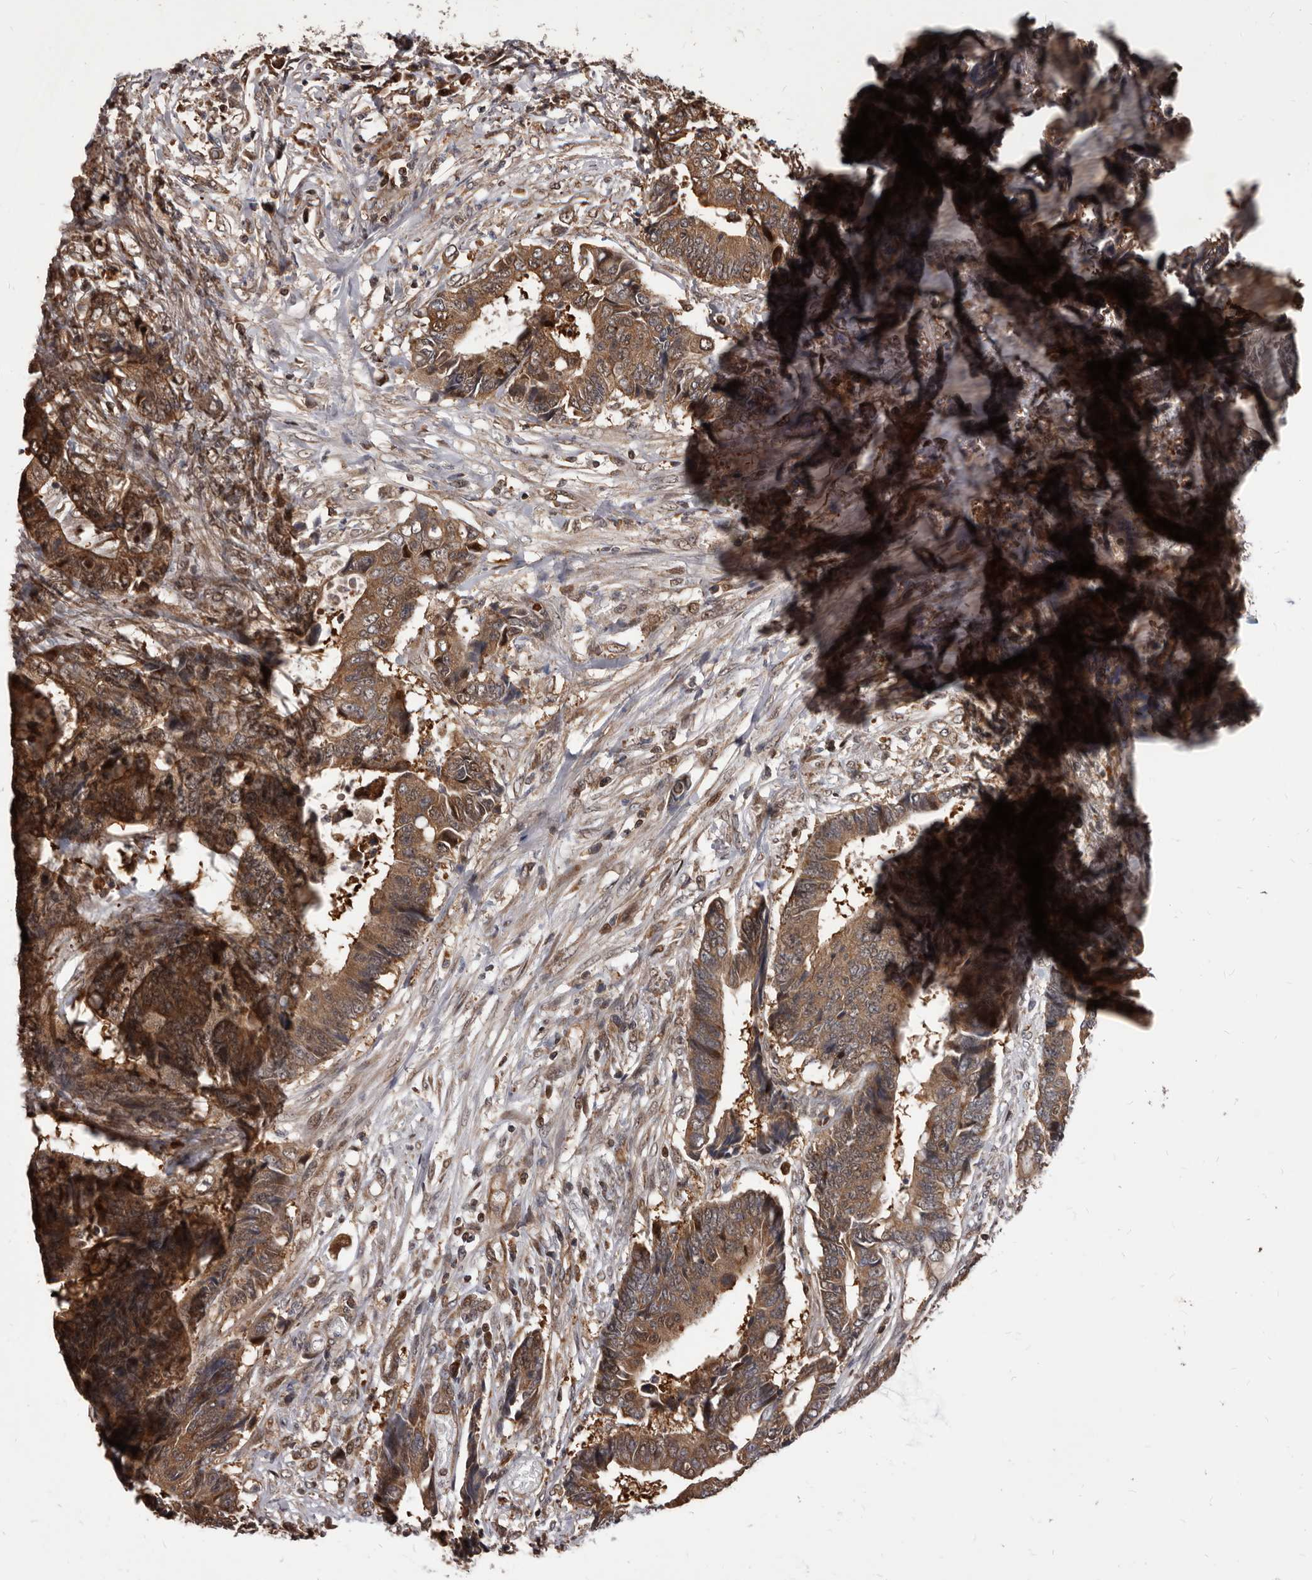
{"staining": {"intensity": "moderate", "quantity": ">75%", "location": "cytoplasmic/membranous"}, "tissue": "colorectal cancer", "cell_type": "Tumor cells", "image_type": "cancer", "snomed": [{"axis": "morphology", "description": "Adenocarcinoma, NOS"}, {"axis": "topography", "description": "Rectum"}], "caption": "Immunohistochemistry (IHC) micrograph of neoplastic tissue: human colorectal adenocarcinoma stained using IHC demonstrates medium levels of moderate protein expression localized specifically in the cytoplasmic/membranous of tumor cells, appearing as a cytoplasmic/membranous brown color.", "gene": "MAP3K14", "patient": {"sex": "male", "age": 84}}